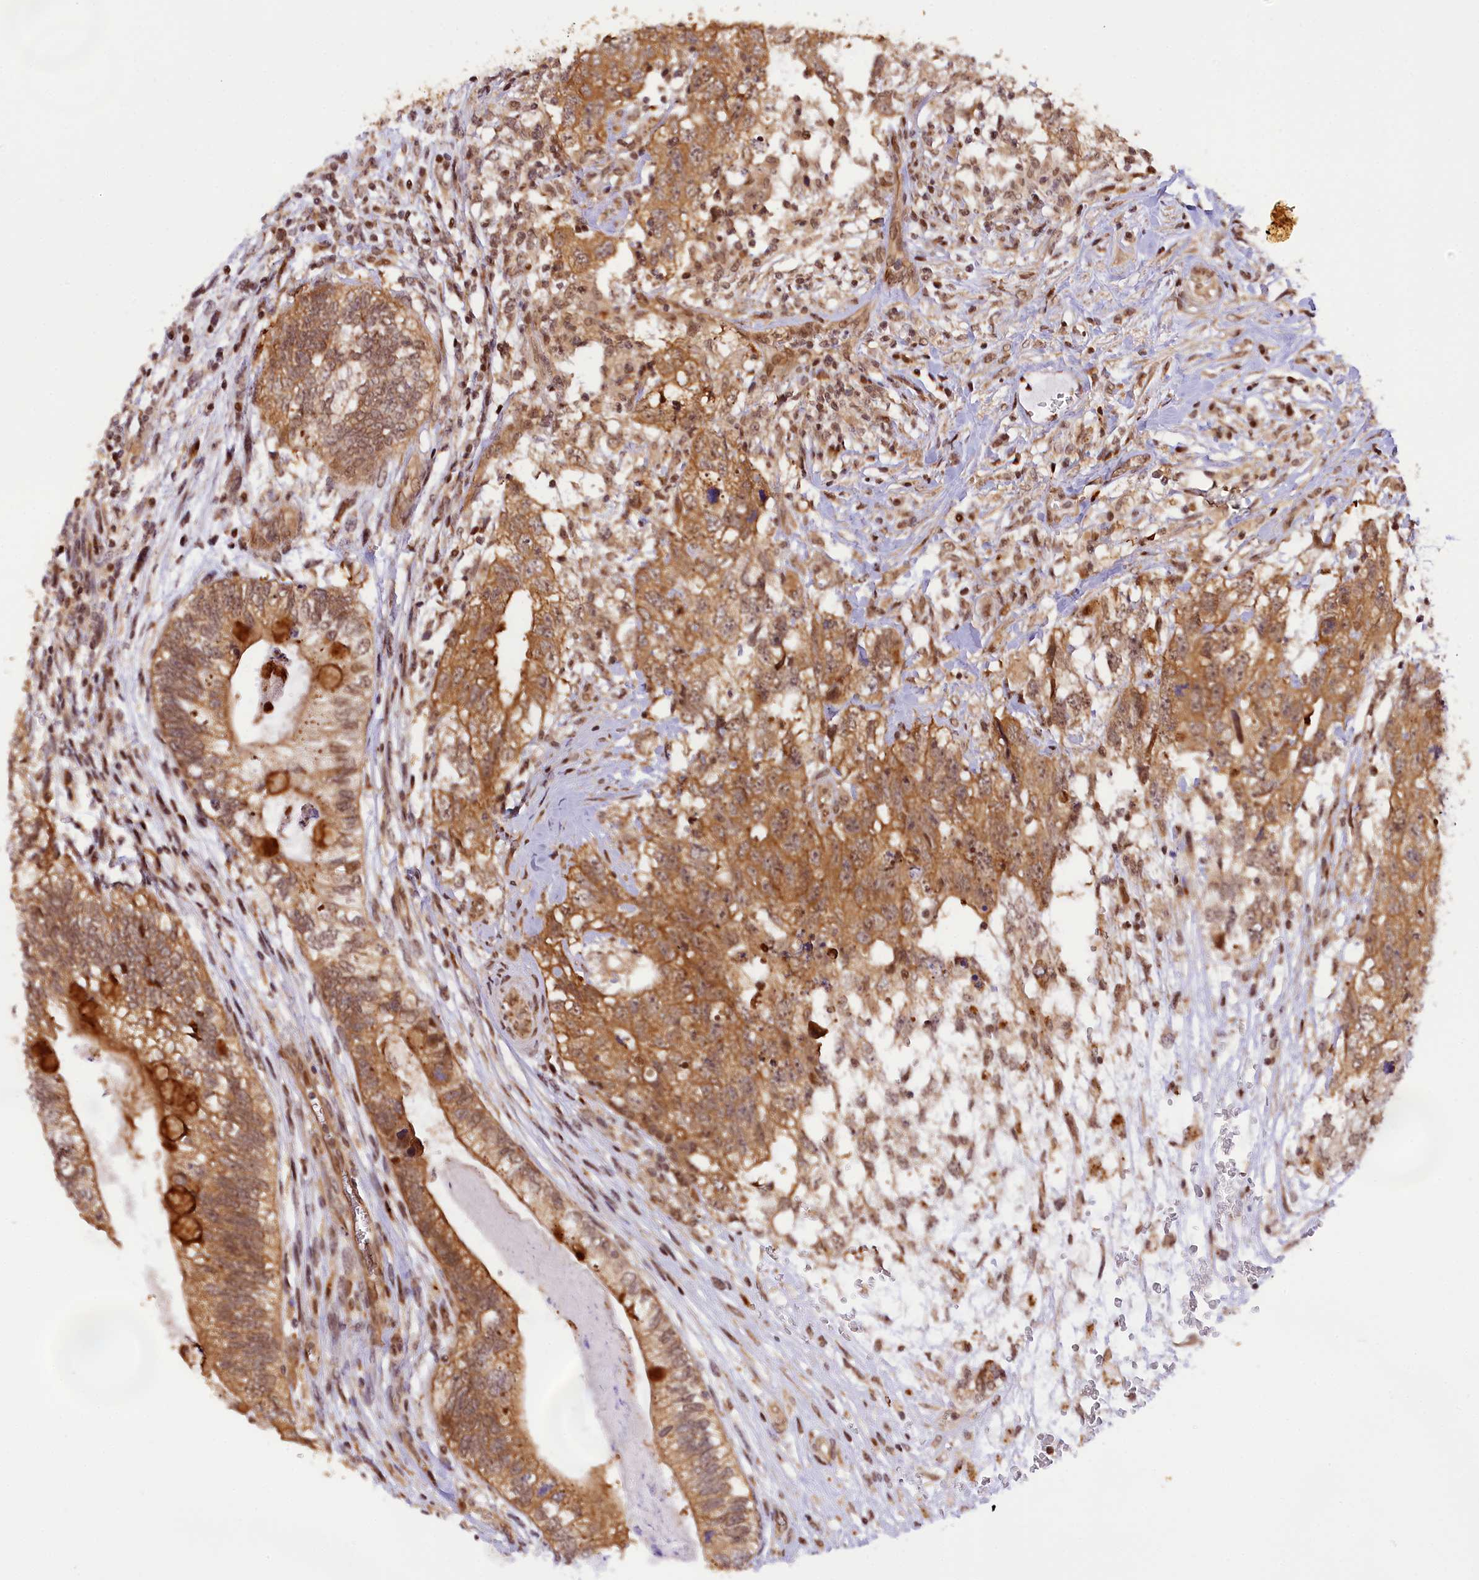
{"staining": {"intensity": "moderate", "quantity": ">75%", "location": "cytoplasmic/membranous"}, "tissue": "testis cancer", "cell_type": "Tumor cells", "image_type": "cancer", "snomed": [{"axis": "morphology", "description": "Seminoma, NOS"}, {"axis": "morphology", "description": "Carcinoma, Embryonal, NOS"}, {"axis": "topography", "description": "Testis"}], "caption": "Tumor cells display medium levels of moderate cytoplasmic/membranous staining in approximately >75% of cells in testis cancer.", "gene": "SAMD4A", "patient": {"sex": "male", "age": 29}}